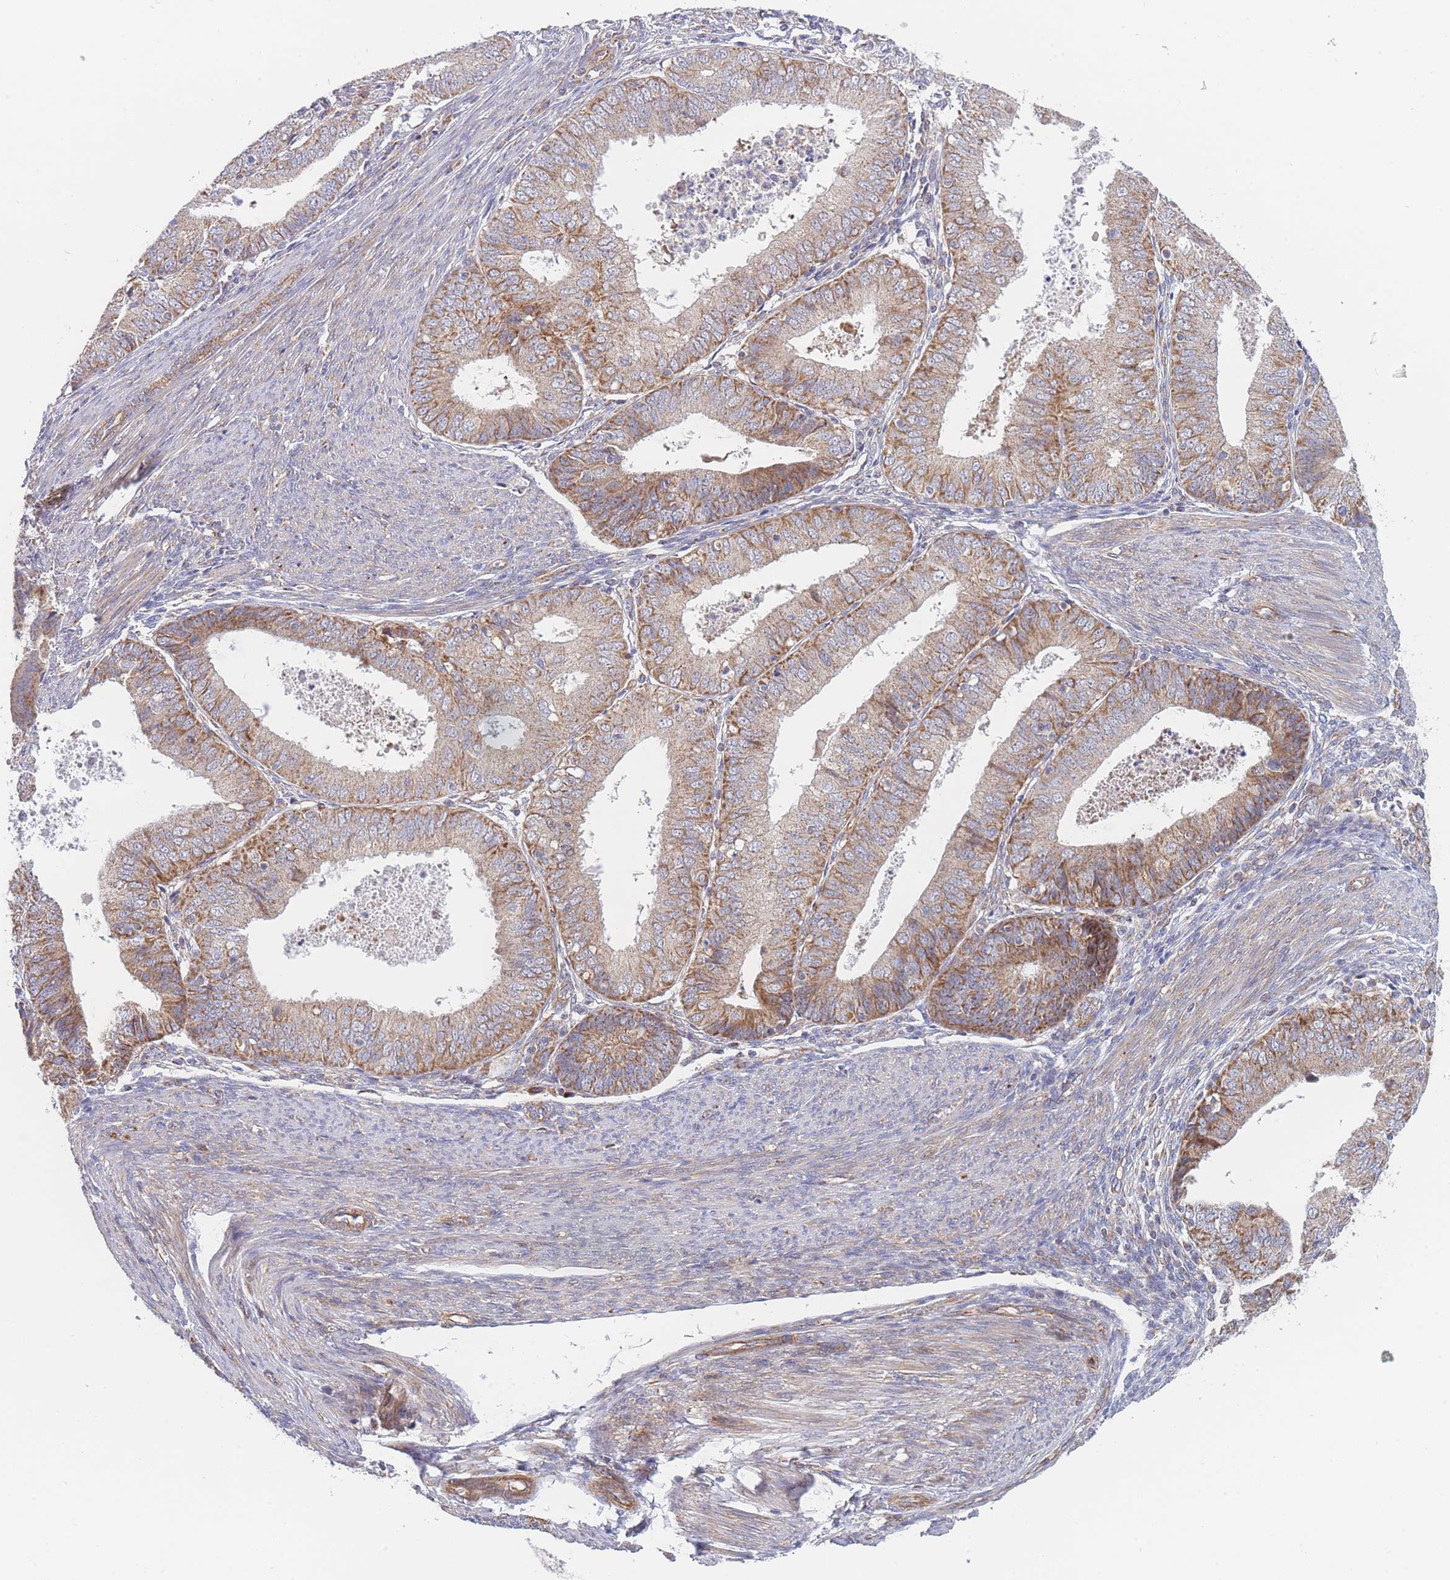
{"staining": {"intensity": "moderate", "quantity": ">75%", "location": "cytoplasmic/membranous"}, "tissue": "endometrial cancer", "cell_type": "Tumor cells", "image_type": "cancer", "snomed": [{"axis": "morphology", "description": "Adenocarcinoma, NOS"}, {"axis": "topography", "description": "Endometrium"}], "caption": "Immunohistochemical staining of human endometrial adenocarcinoma reveals moderate cytoplasmic/membranous protein staining in approximately >75% of tumor cells. (DAB IHC with brightfield microscopy, high magnification).", "gene": "MTRES1", "patient": {"sex": "female", "age": 57}}